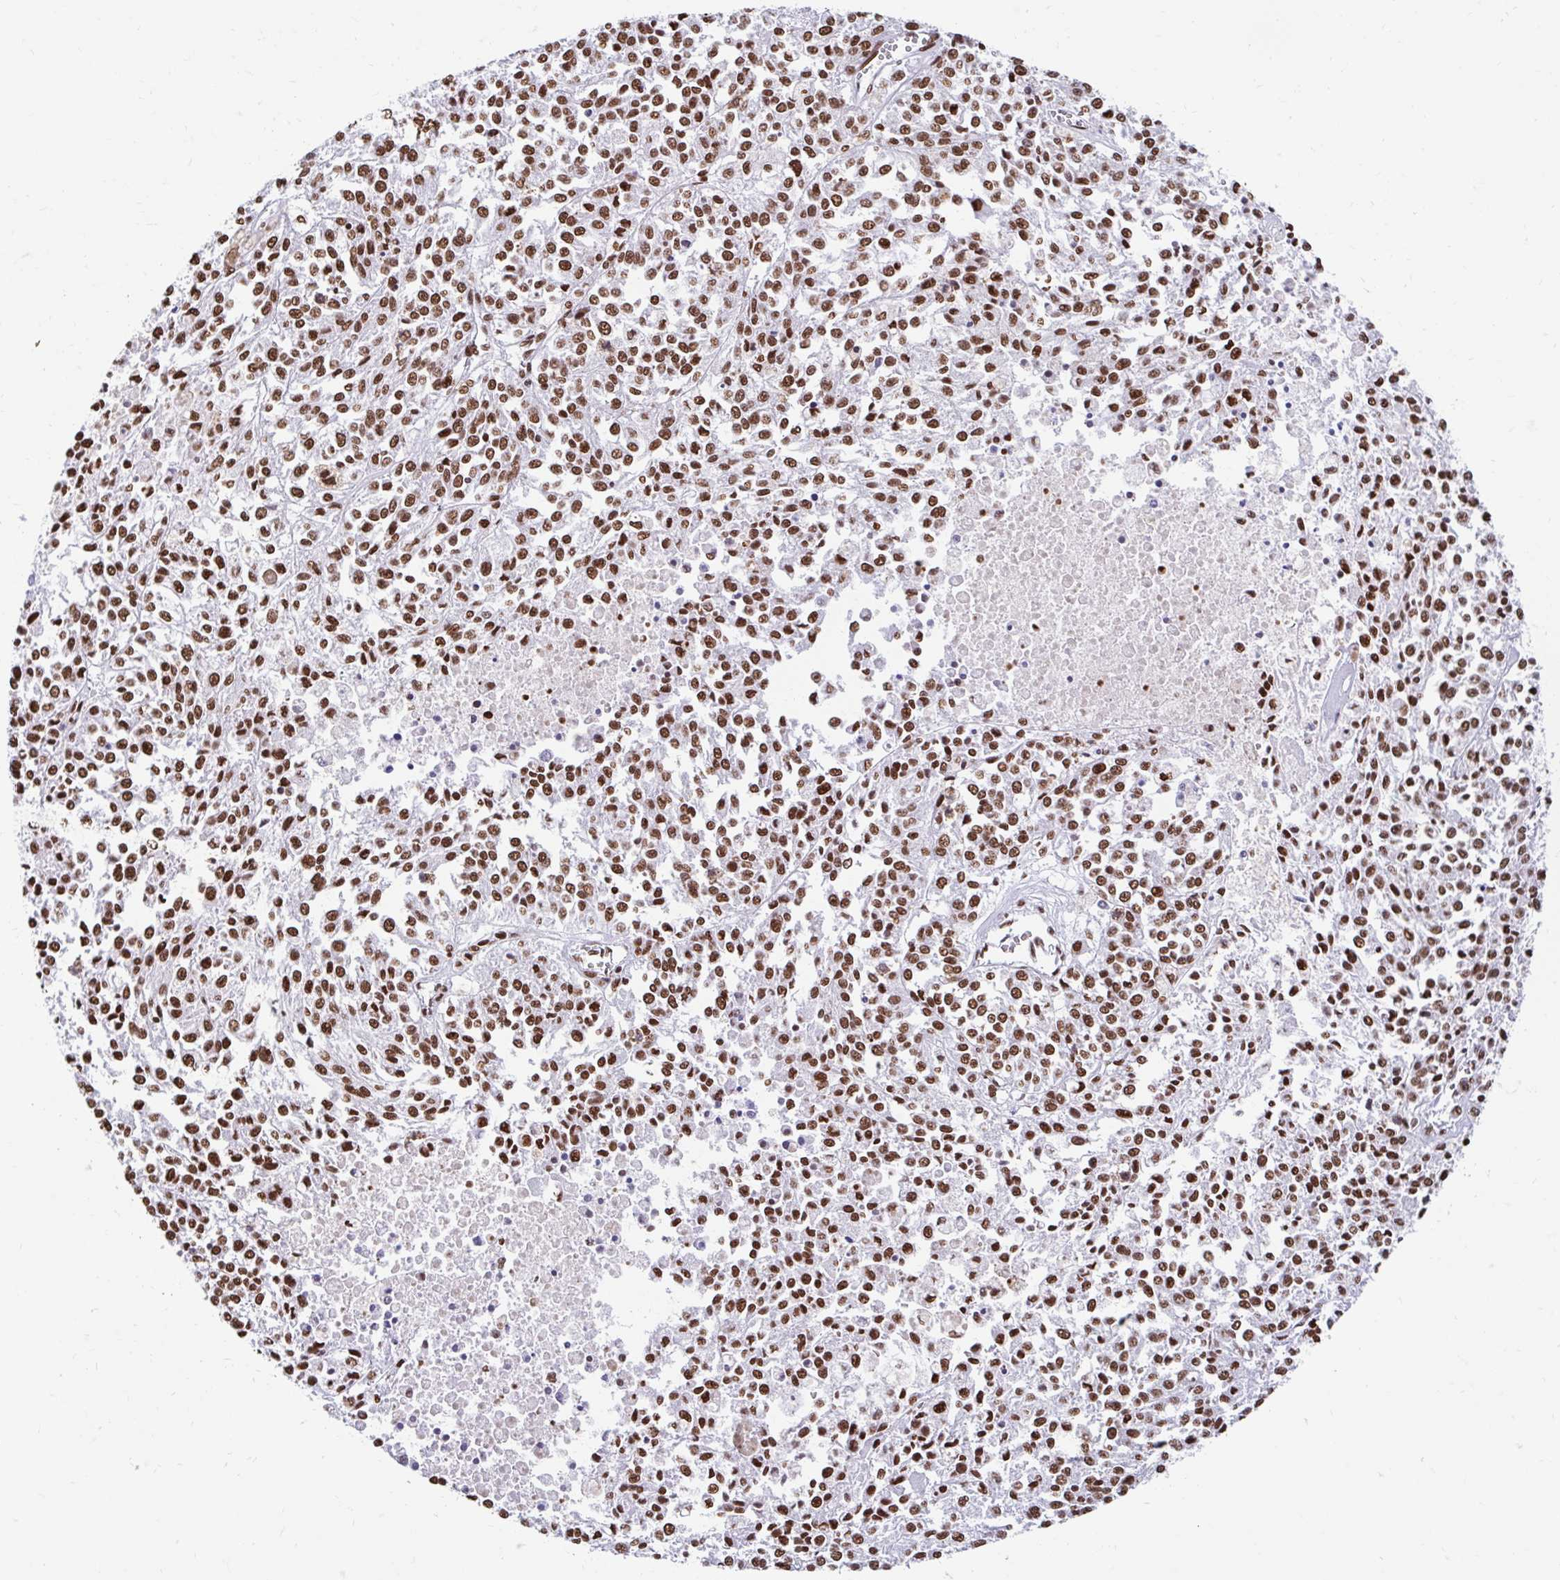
{"staining": {"intensity": "strong", "quantity": ">75%", "location": "nuclear"}, "tissue": "melanoma", "cell_type": "Tumor cells", "image_type": "cancer", "snomed": [{"axis": "morphology", "description": "Malignant melanoma, NOS"}, {"axis": "topography", "description": "Skin"}], "caption": "Immunohistochemistry (IHC) staining of malignant melanoma, which shows high levels of strong nuclear expression in about >75% of tumor cells indicating strong nuclear protein staining. The staining was performed using DAB (brown) for protein detection and nuclei were counterstained in hematoxylin (blue).", "gene": "KHDRBS1", "patient": {"sex": "female", "age": 64}}